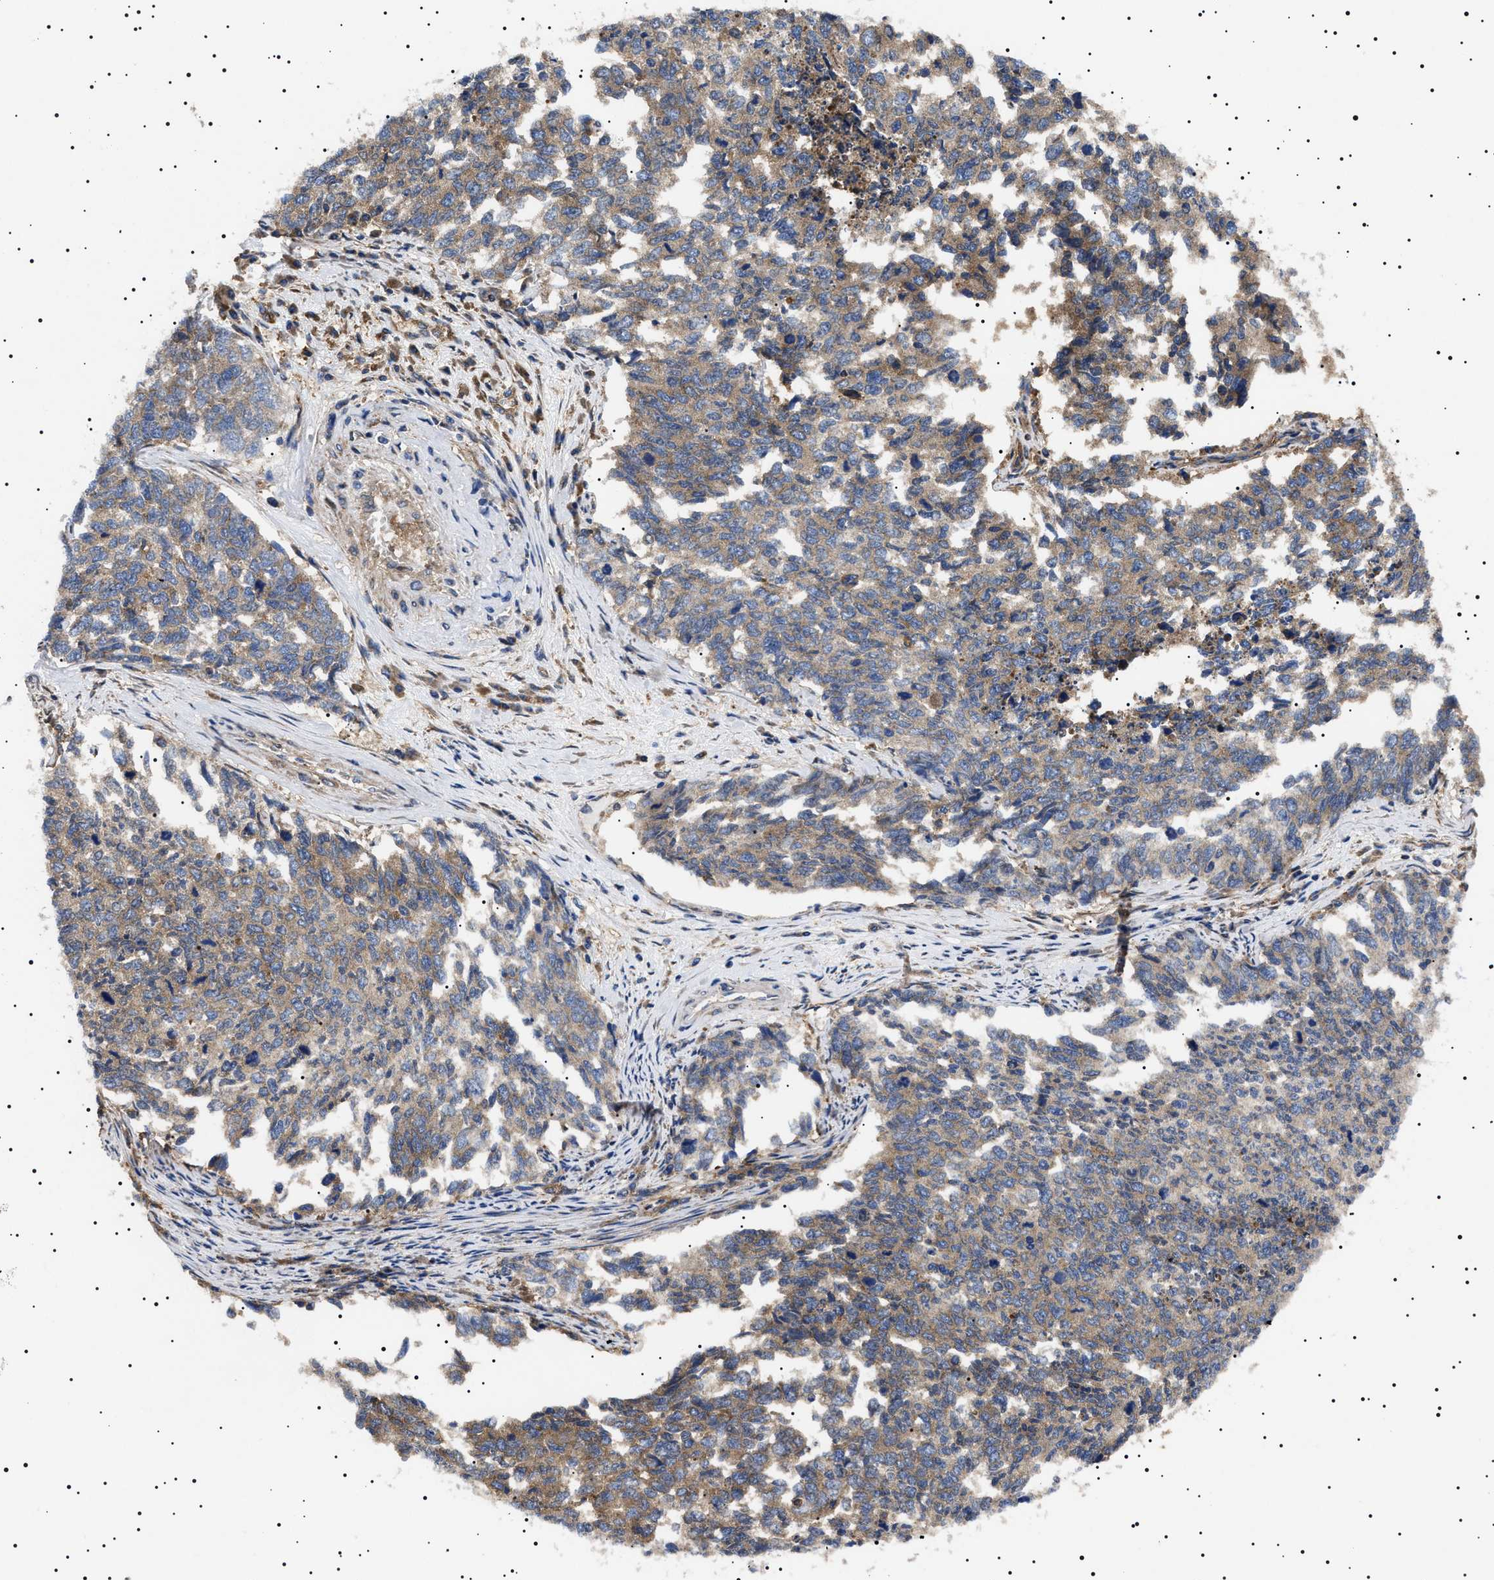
{"staining": {"intensity": "weak", "quantity": "25%-75%", "location": "cytoplasmic/membranous"}, "tissue": "cervical cancer", "cell_type": "Tumor cells", "image_type": "cancer", "snomed": [{"axis": "morphology", "description": "Squamous cell carcinoma, NOS"}, {"axis": "topography", "description": "Cervix"}], "caption": "This micrograph reveals IHC staining of human squamous cell carcinoma (cervical), with low weak cytoplasmic/membranous expression in approximately 25%-75% of tumor cells.", "gene": "TPP2", "patient": {"sex": "female", "age": 63}}